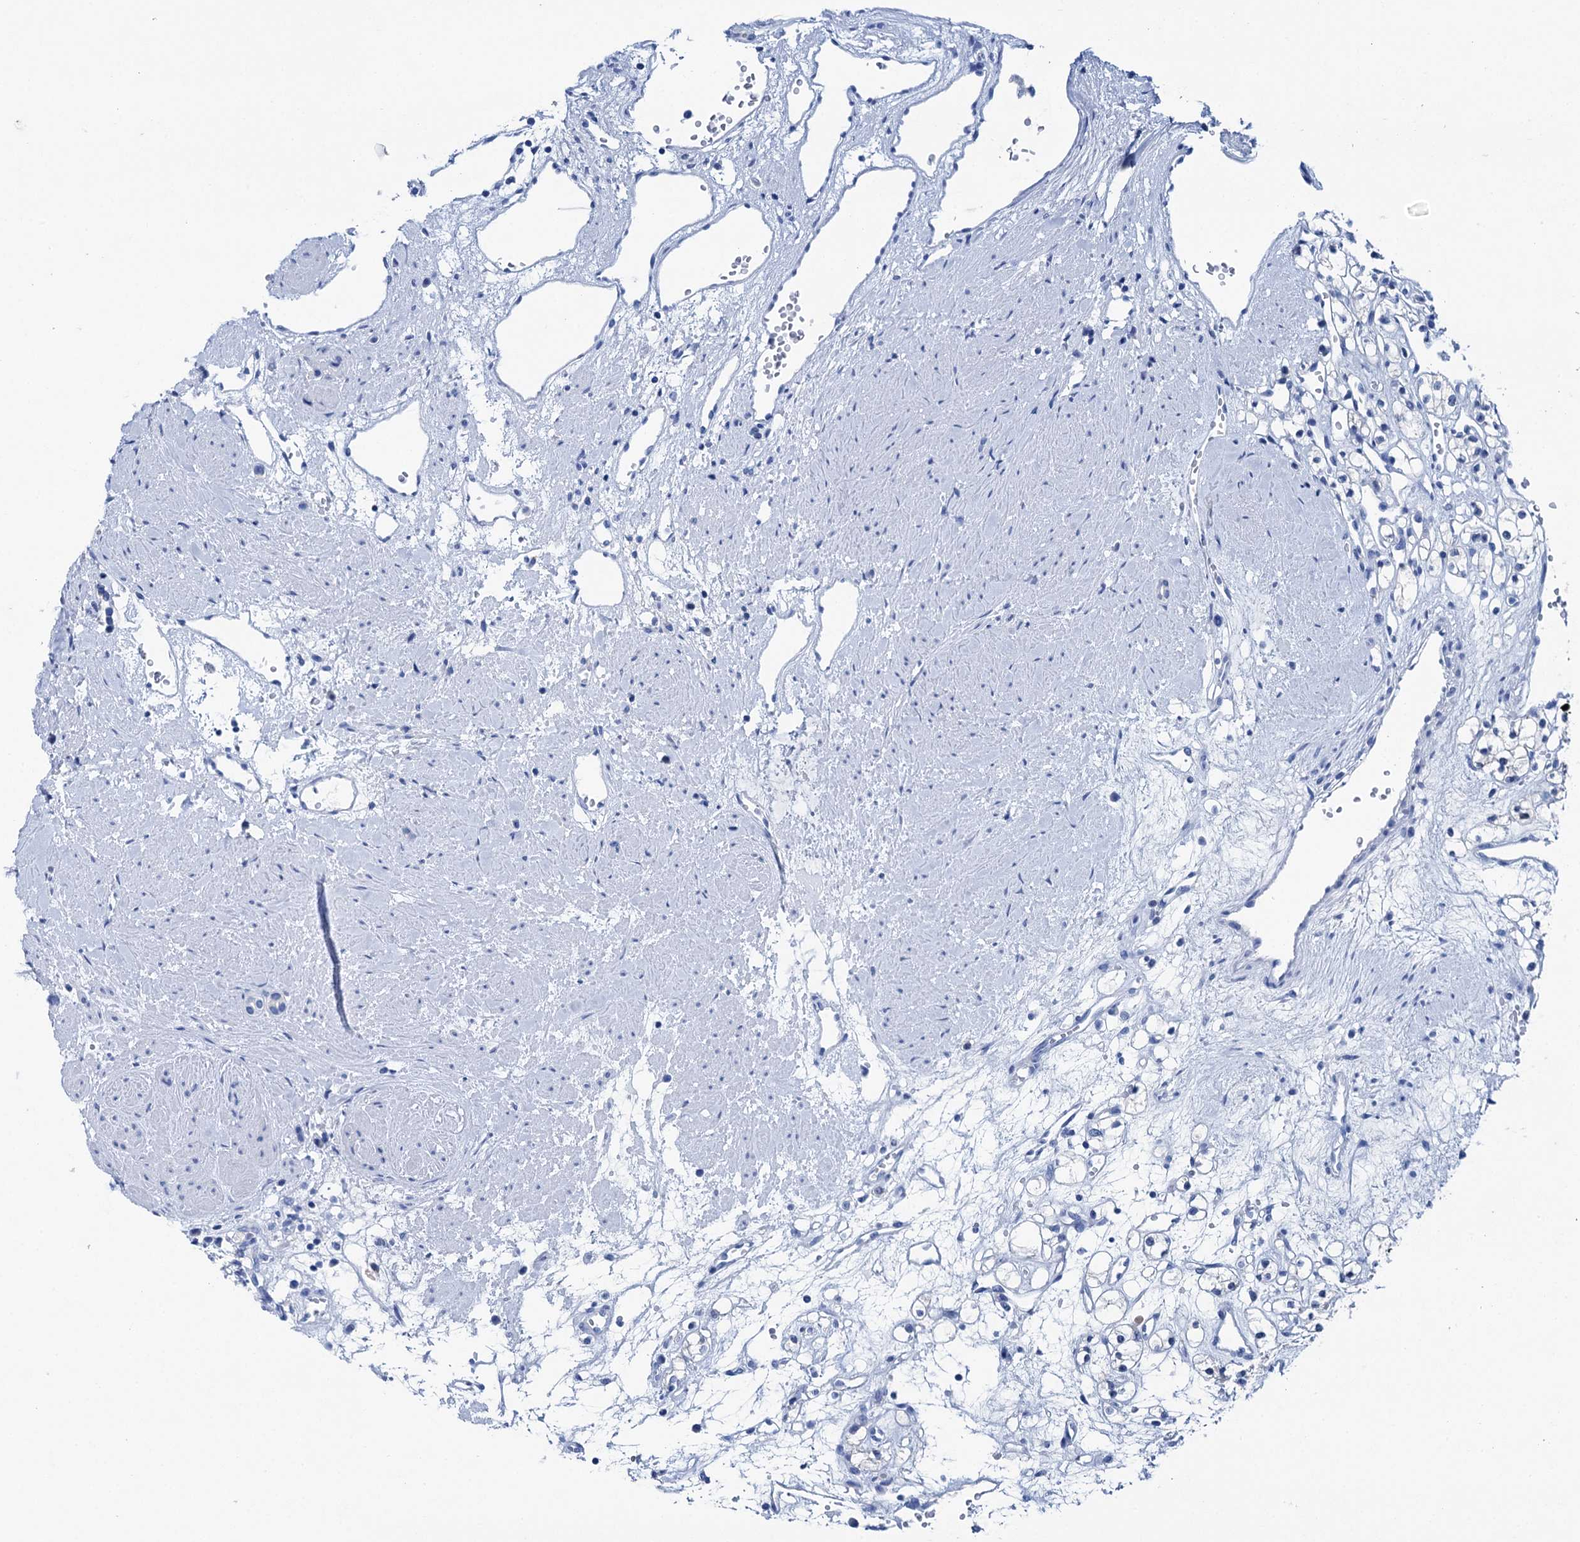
{"staining": {"intensity": "negative", "quantity": "none", "location": "none"}, "tissue": "renal cancer", "cell_type": "Tumor cells", "image_type": "cancer", "snomed": [{"axis": "morphology", "description": "Adenocarcinoma, NOS"}, {"axis": "topography", "description": "Kidney"}], "caption": "Renal cancer (adenocarcinoma) was stained to show a protein in brown. There is no significant staining in tumor cells. (DAB (3,3'-diaminobenzidine) IHC, high magnification).", "gene": "BRINP1", "patient": {"sex": "female", "age": 59}}